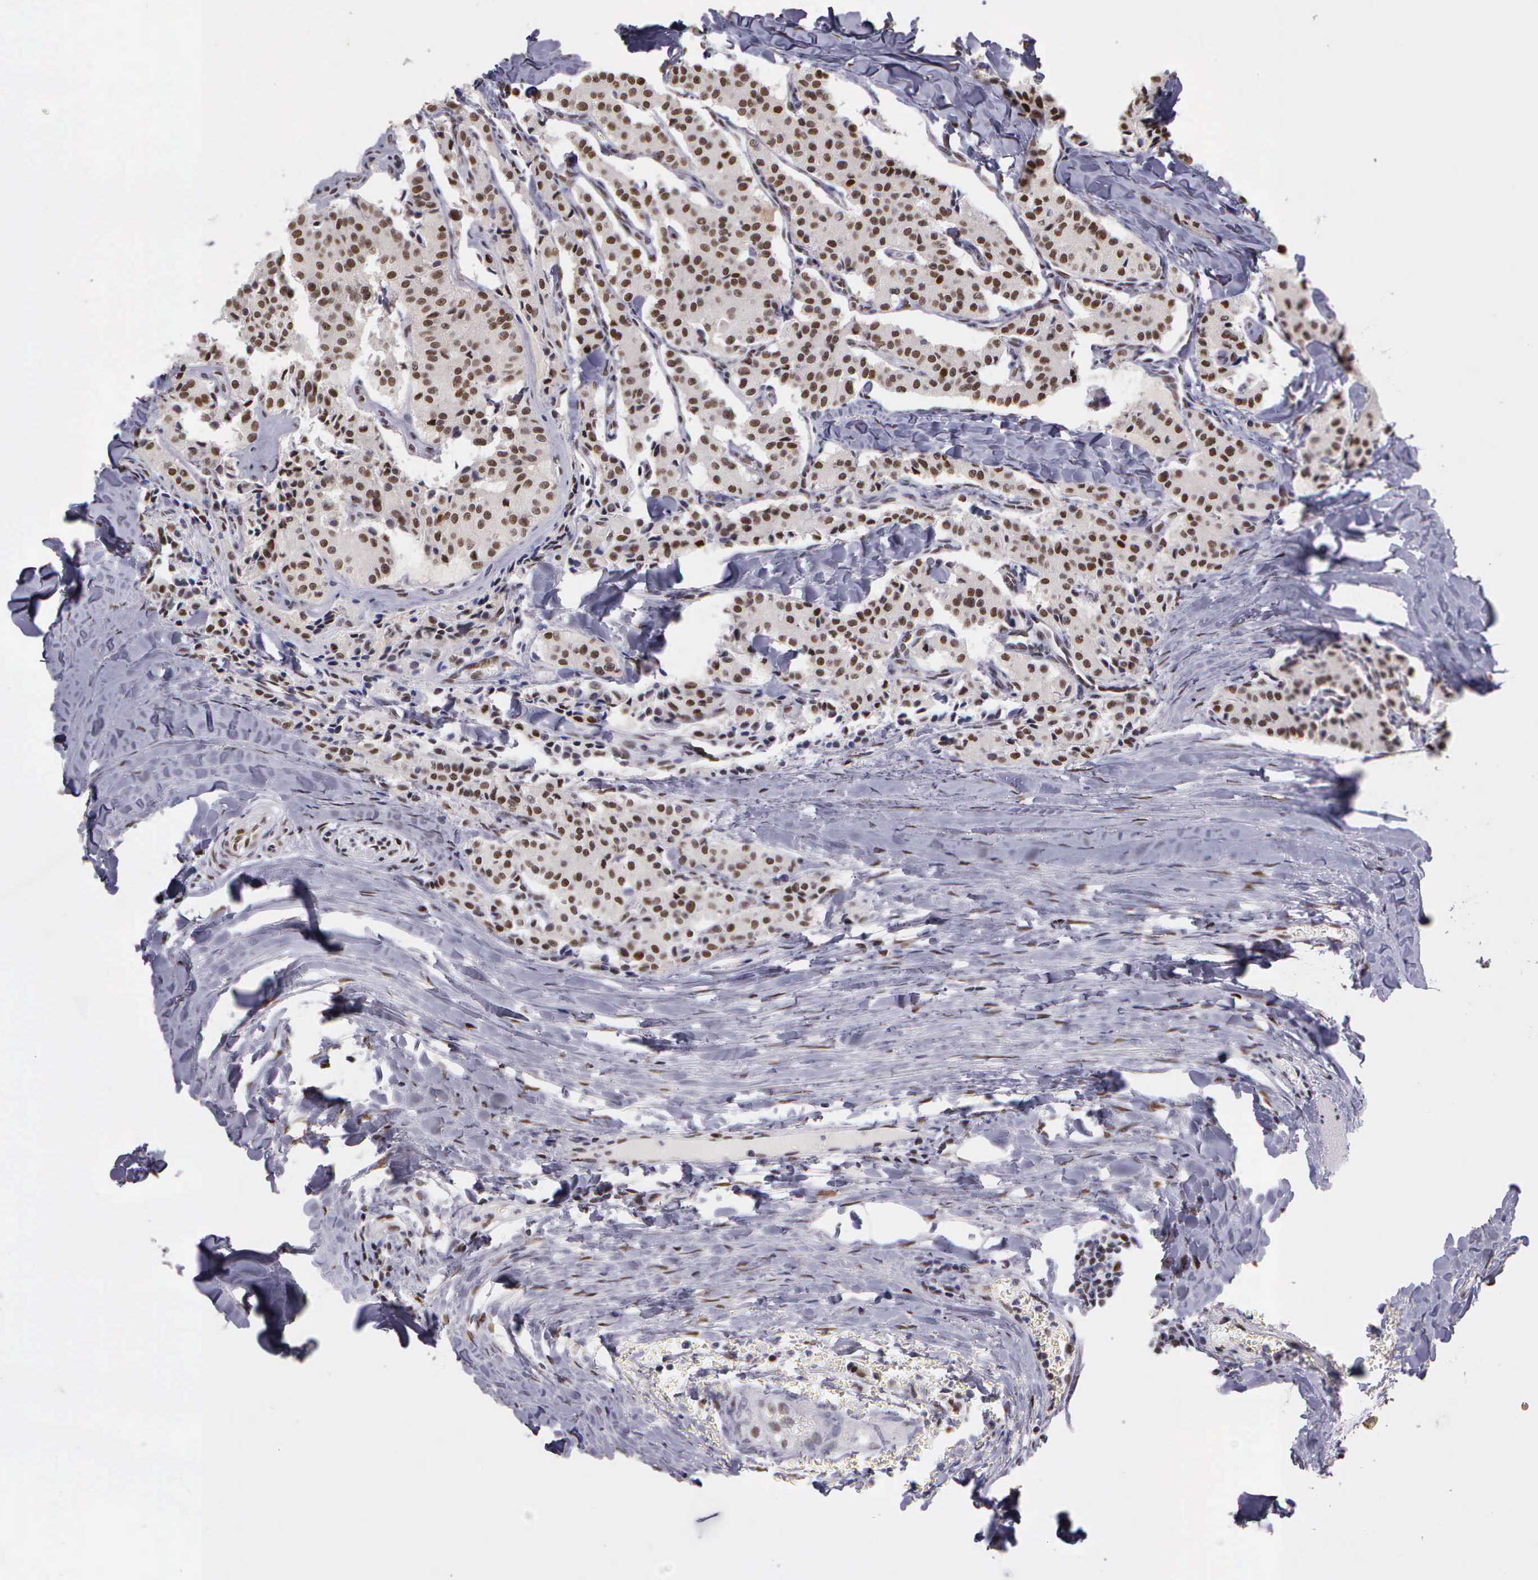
{"staining": {"intensity": "moderate", "quantity": ">75%", "location": "cytoplasmic/membranous,nuclear"}, "tissue": "carcinoid", "cell_type": "Tumor cells", "image_type": "cancer", "snomed": [{"axis": "morphology", "description": "Carcinoid, malignant, NOS"}, {"axis": "topography", "description": "Bronchus"}], "caption": "A histopathology image of carcinoid stained for a protein reveals moderate cytoplasmic/membranous and nuclear brown staining in tumor cells.", "gene": "UBR7", "patient": {"sex": "male", "age": 55}}